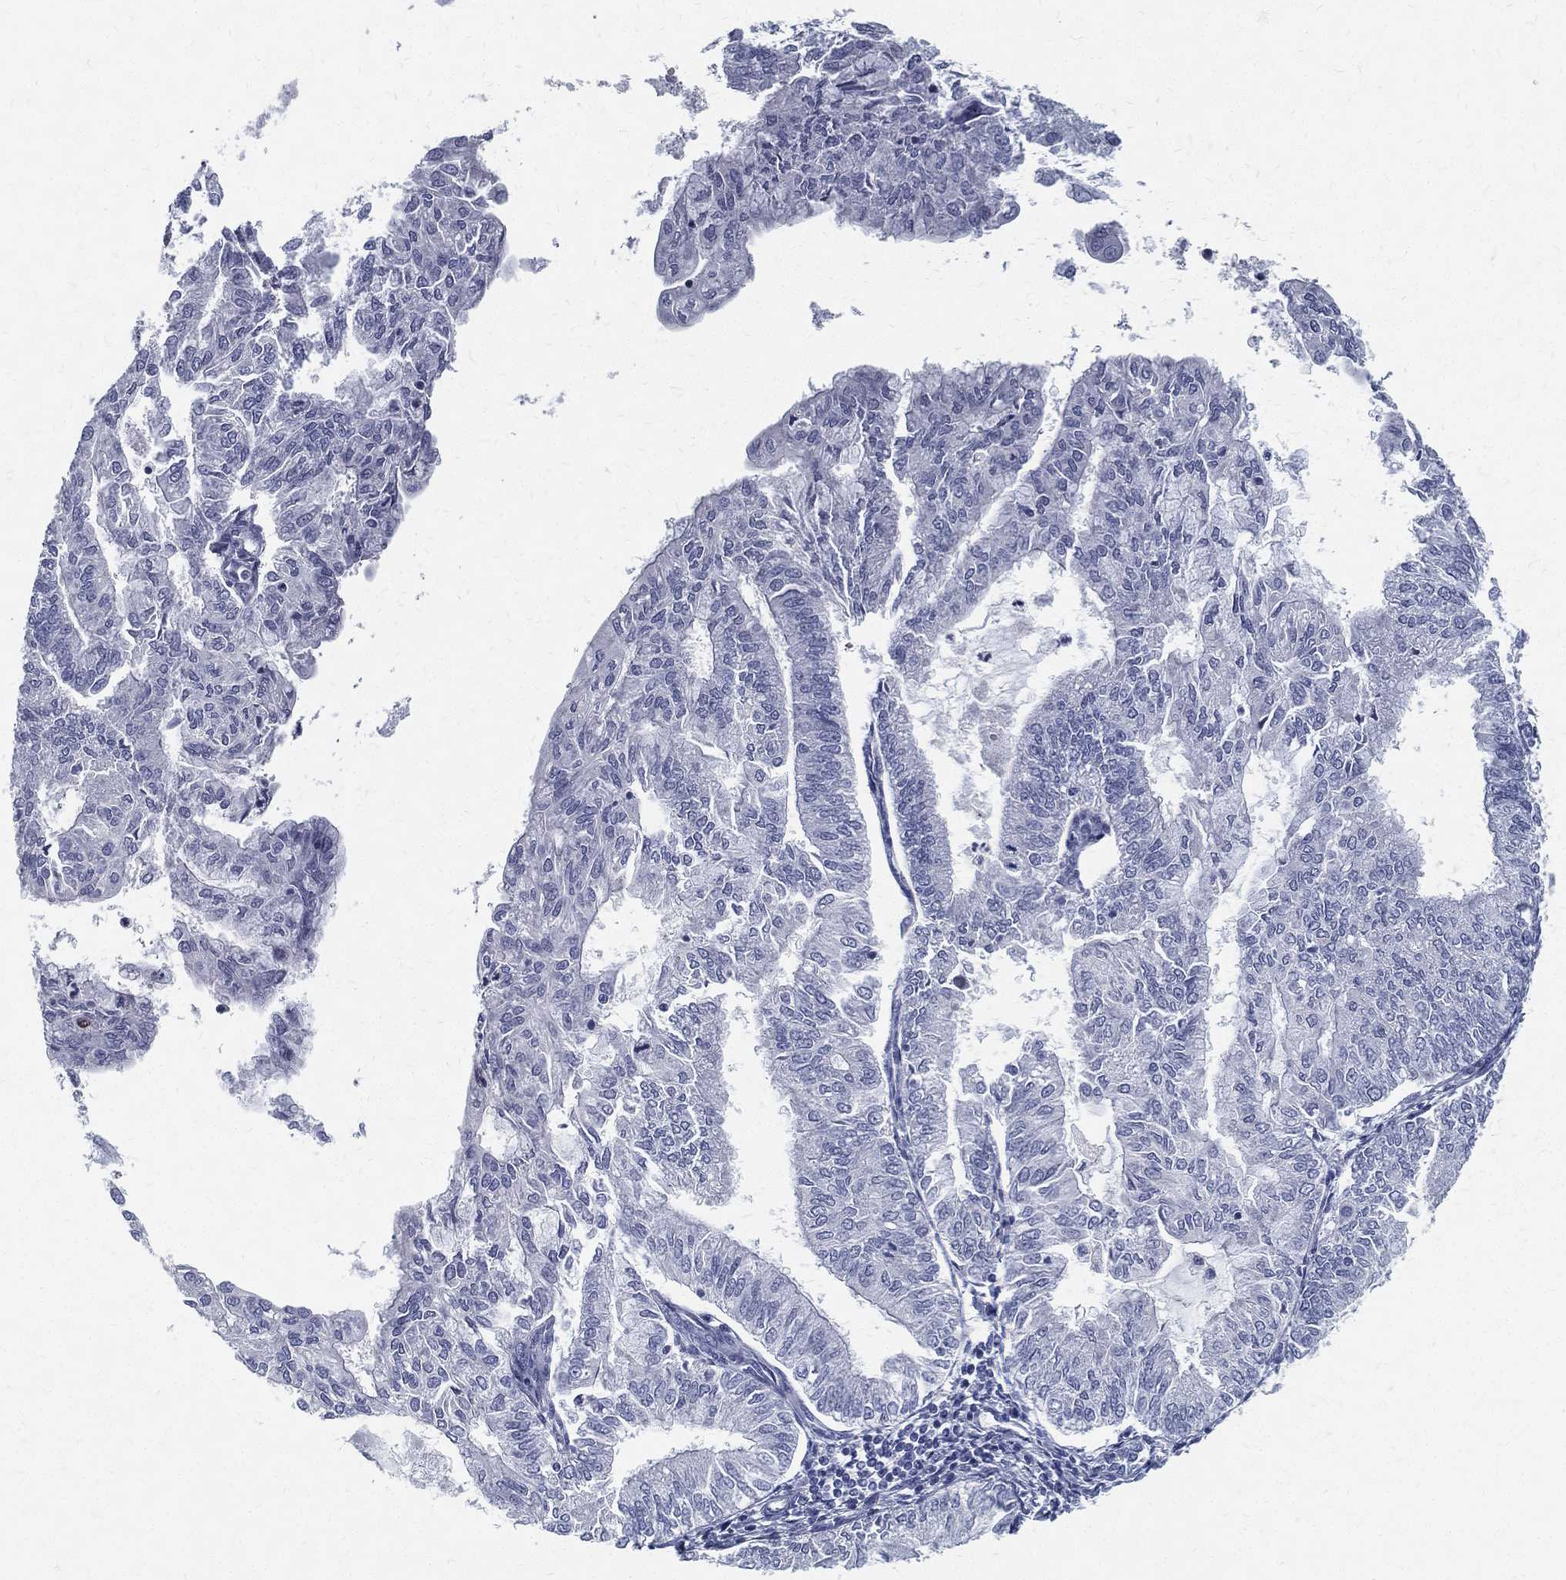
{"staining": {"intensity": "negative", "quantity": "none", "location": "none"}, "tissue": "endometrial cancer", "cell_type": "Tumor cells", "image_type": "cancer", "snomed": [{"axis": "morphology", "description": "Adenocarcinoma, NOS"}, {"axis": "topography", "description": "Endometrium"}], "caption": "Tumor cells show no significant expression in endometrial cancer (adenocarcinoma).", "gene": "SPPL2C", "patient": {"sex": "female", "age": 59}}